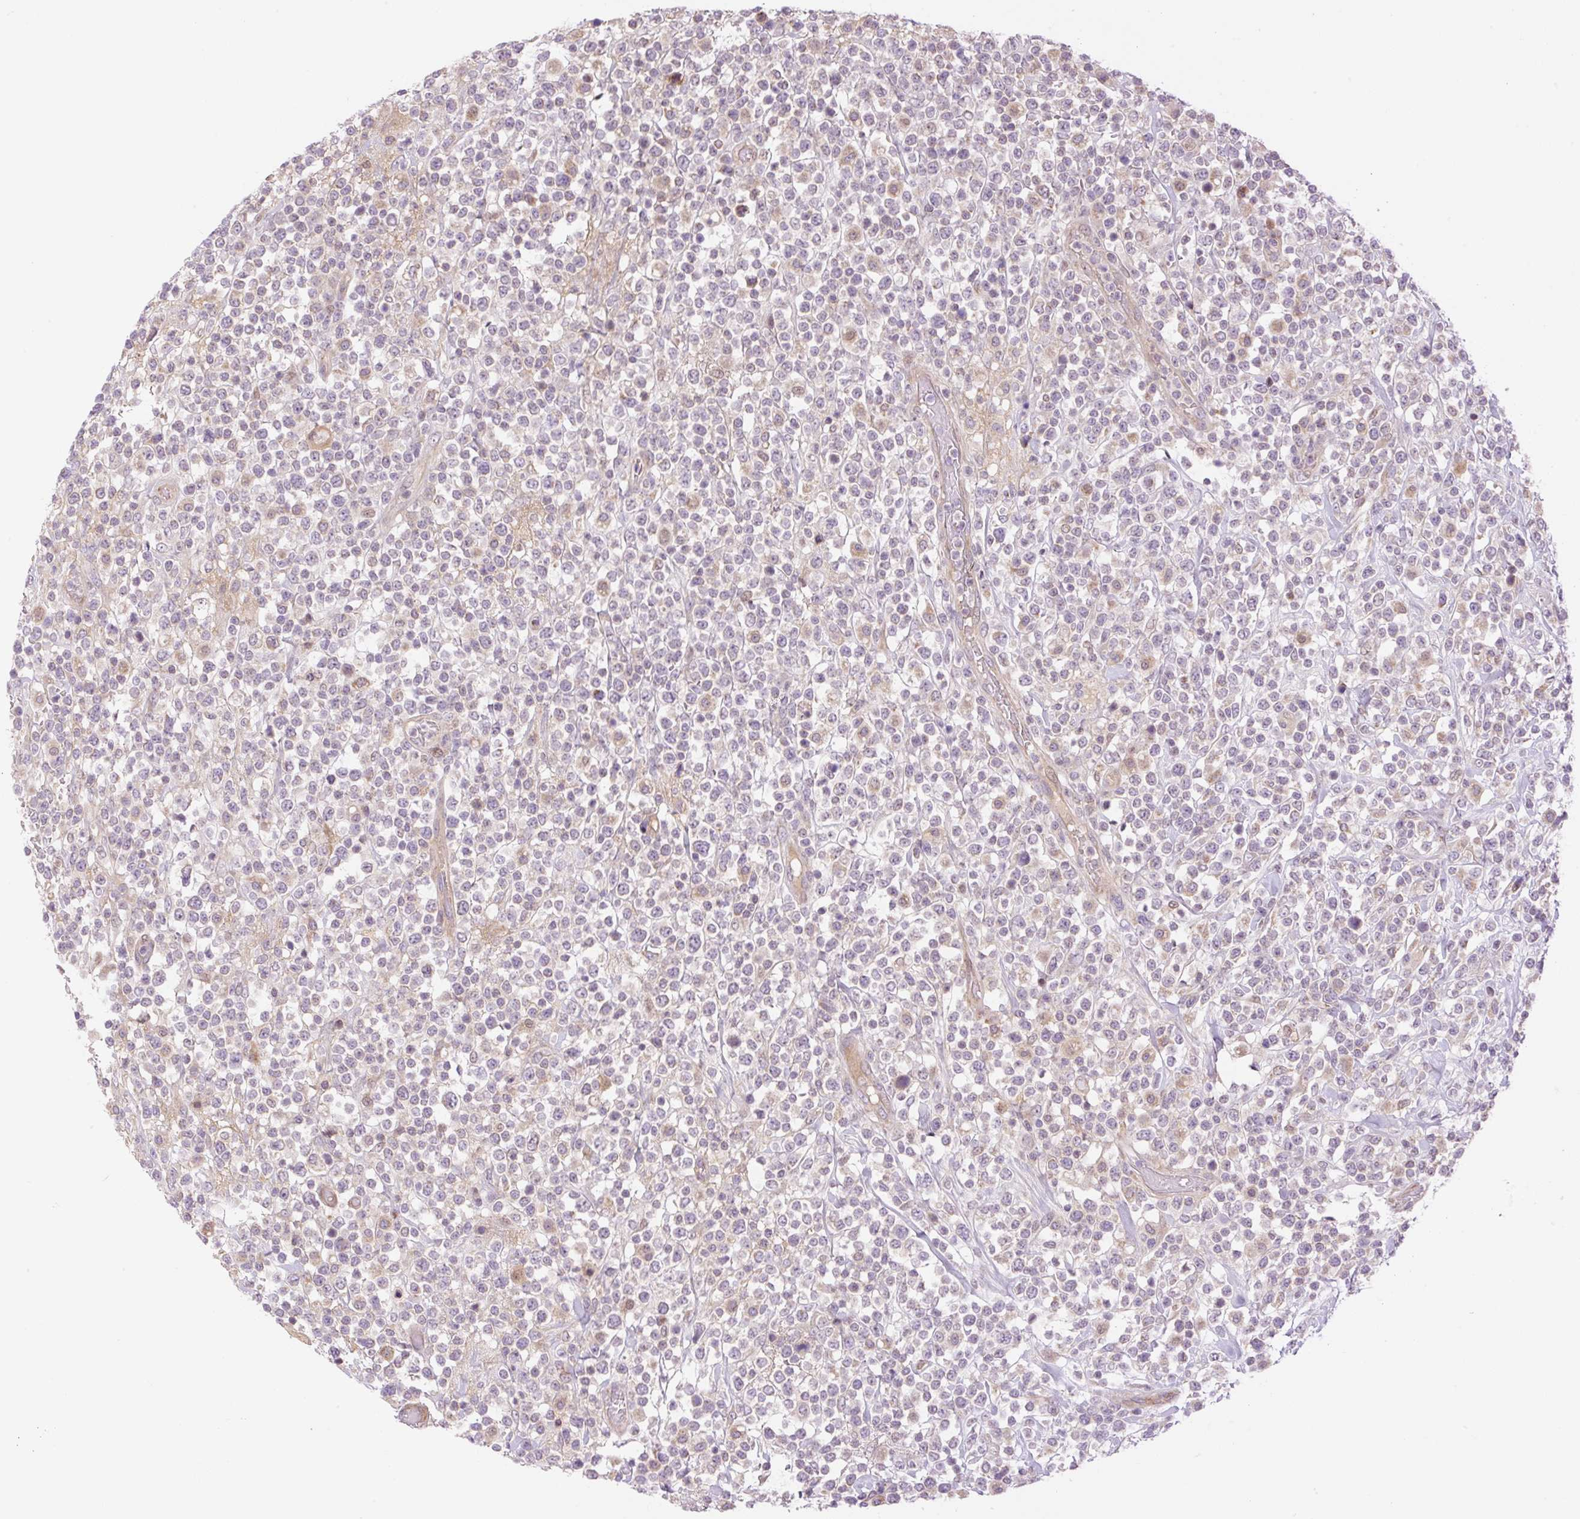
{"staining": {"intensity": "weak", "quantity": "<25%", "location": "cytoplasmic/membranous"}, "tissue": "lymphoma", "cell_type": "Tumor cells", "image_type": "cancer", "snomed": [{"axis": "morphology", "description": "Malignant lymphoma, non-Hodgkin's type, High grade"}, {"axis": "topography", "description": "Colon"}], "caption": "Lymphoma stained for a protein using immunohistochemistry demonstrates no staining tumor cells.", "gene": "ZNF394", "patient": {"sex": "female", "age": 53}}